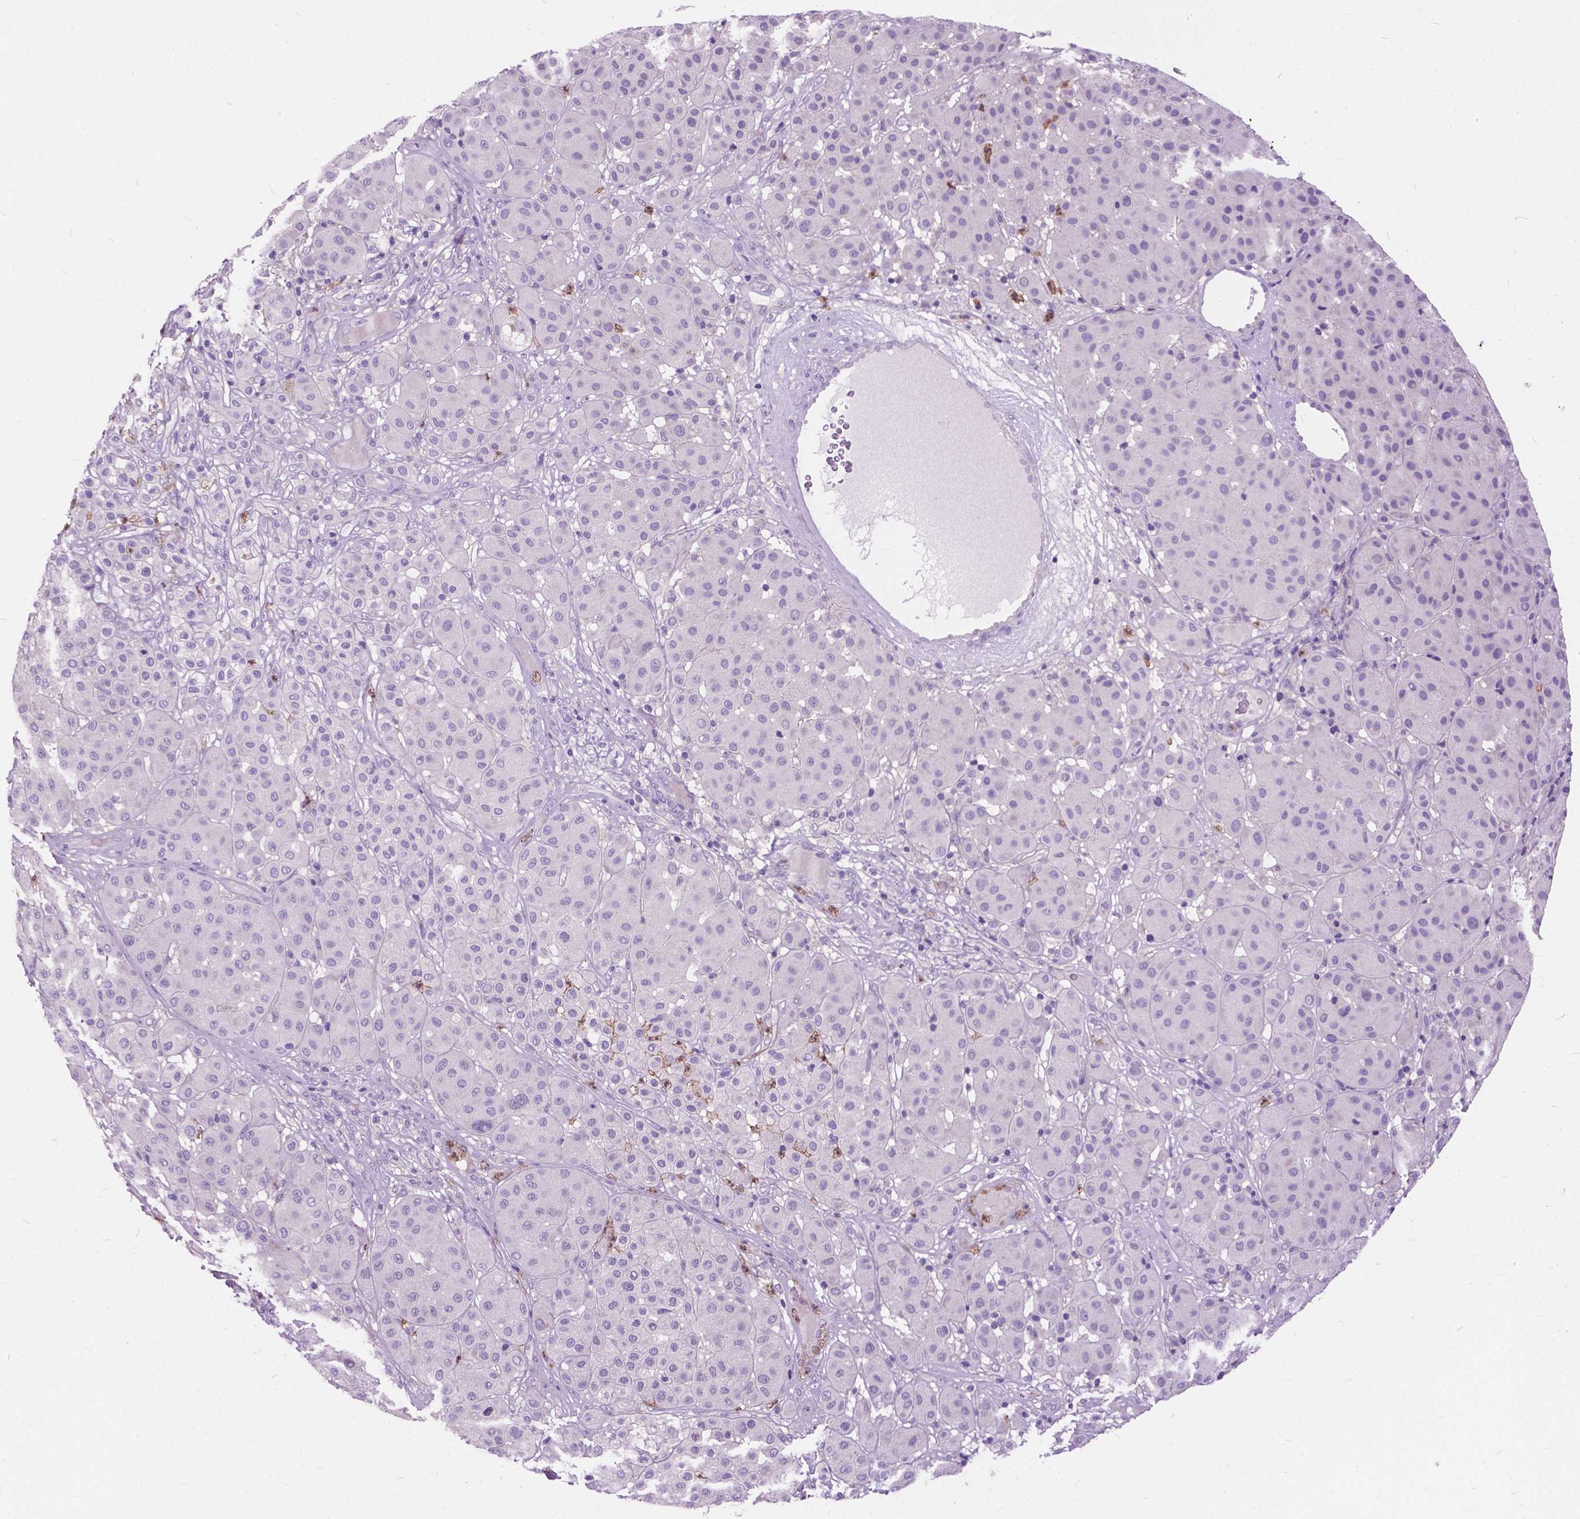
{"staining": {"intensity": "negative", "quantity": "none", "location": "none"}, "tissue": "melanoma", "cell_type": "Tumor cells", "image_type": "cancer", "snomed": [{"axis": "morphology", "description": "Malignant melanoma, Metastatic site"}, {"axis": "topography", "description": "Smooth muscle"}], "caption": "High power microscopy micrograph of an IHC micrograph of melanoma, revealing no significant expression in tumor cells. (DAB immunohistochemistry visualized using brightfield microscopy, high magnification).", "gene": "PRR35", "patient": {"sex": "male", "age": 41}}